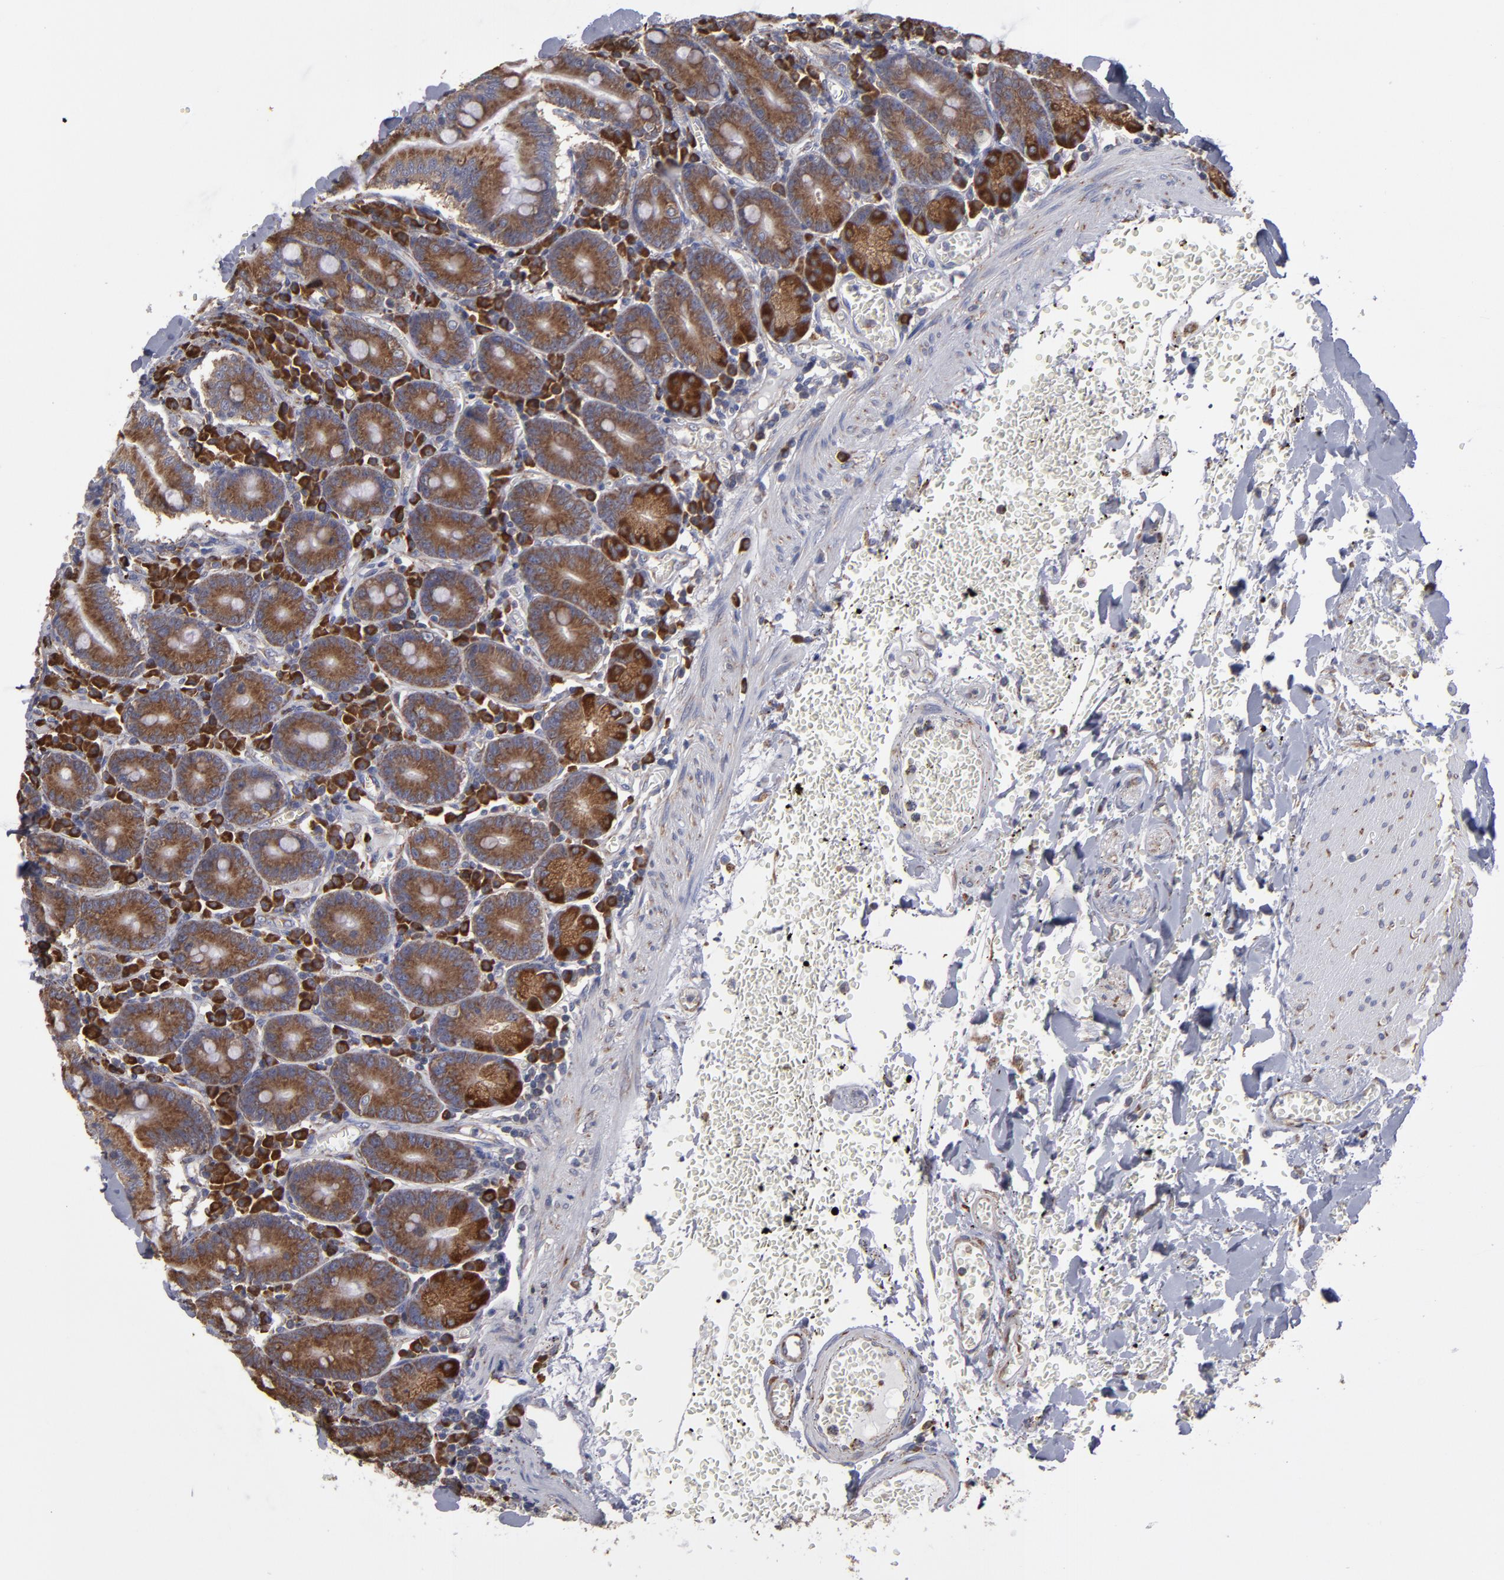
{"staining": {"intensity": "moderate", "quantity": ">75%", "location": "cytoplasmic/membranous"}, "tissue": "small intestine", "cell_type": "Glandular cells", "image_type": "normal", "snomed": [{"axis": "morphology", "description": "Normal tissue, NOS"}, {"axis": "topography", "description": "Small intestine"}], "caption": "This image exhibits IHC staining of normal human small intestine, with medium moderate cytoplasmic/membranous staining in approximately >75% of glandular cells.", "gene": "SND1", "patient": {"sex": "male", "age": 71}}